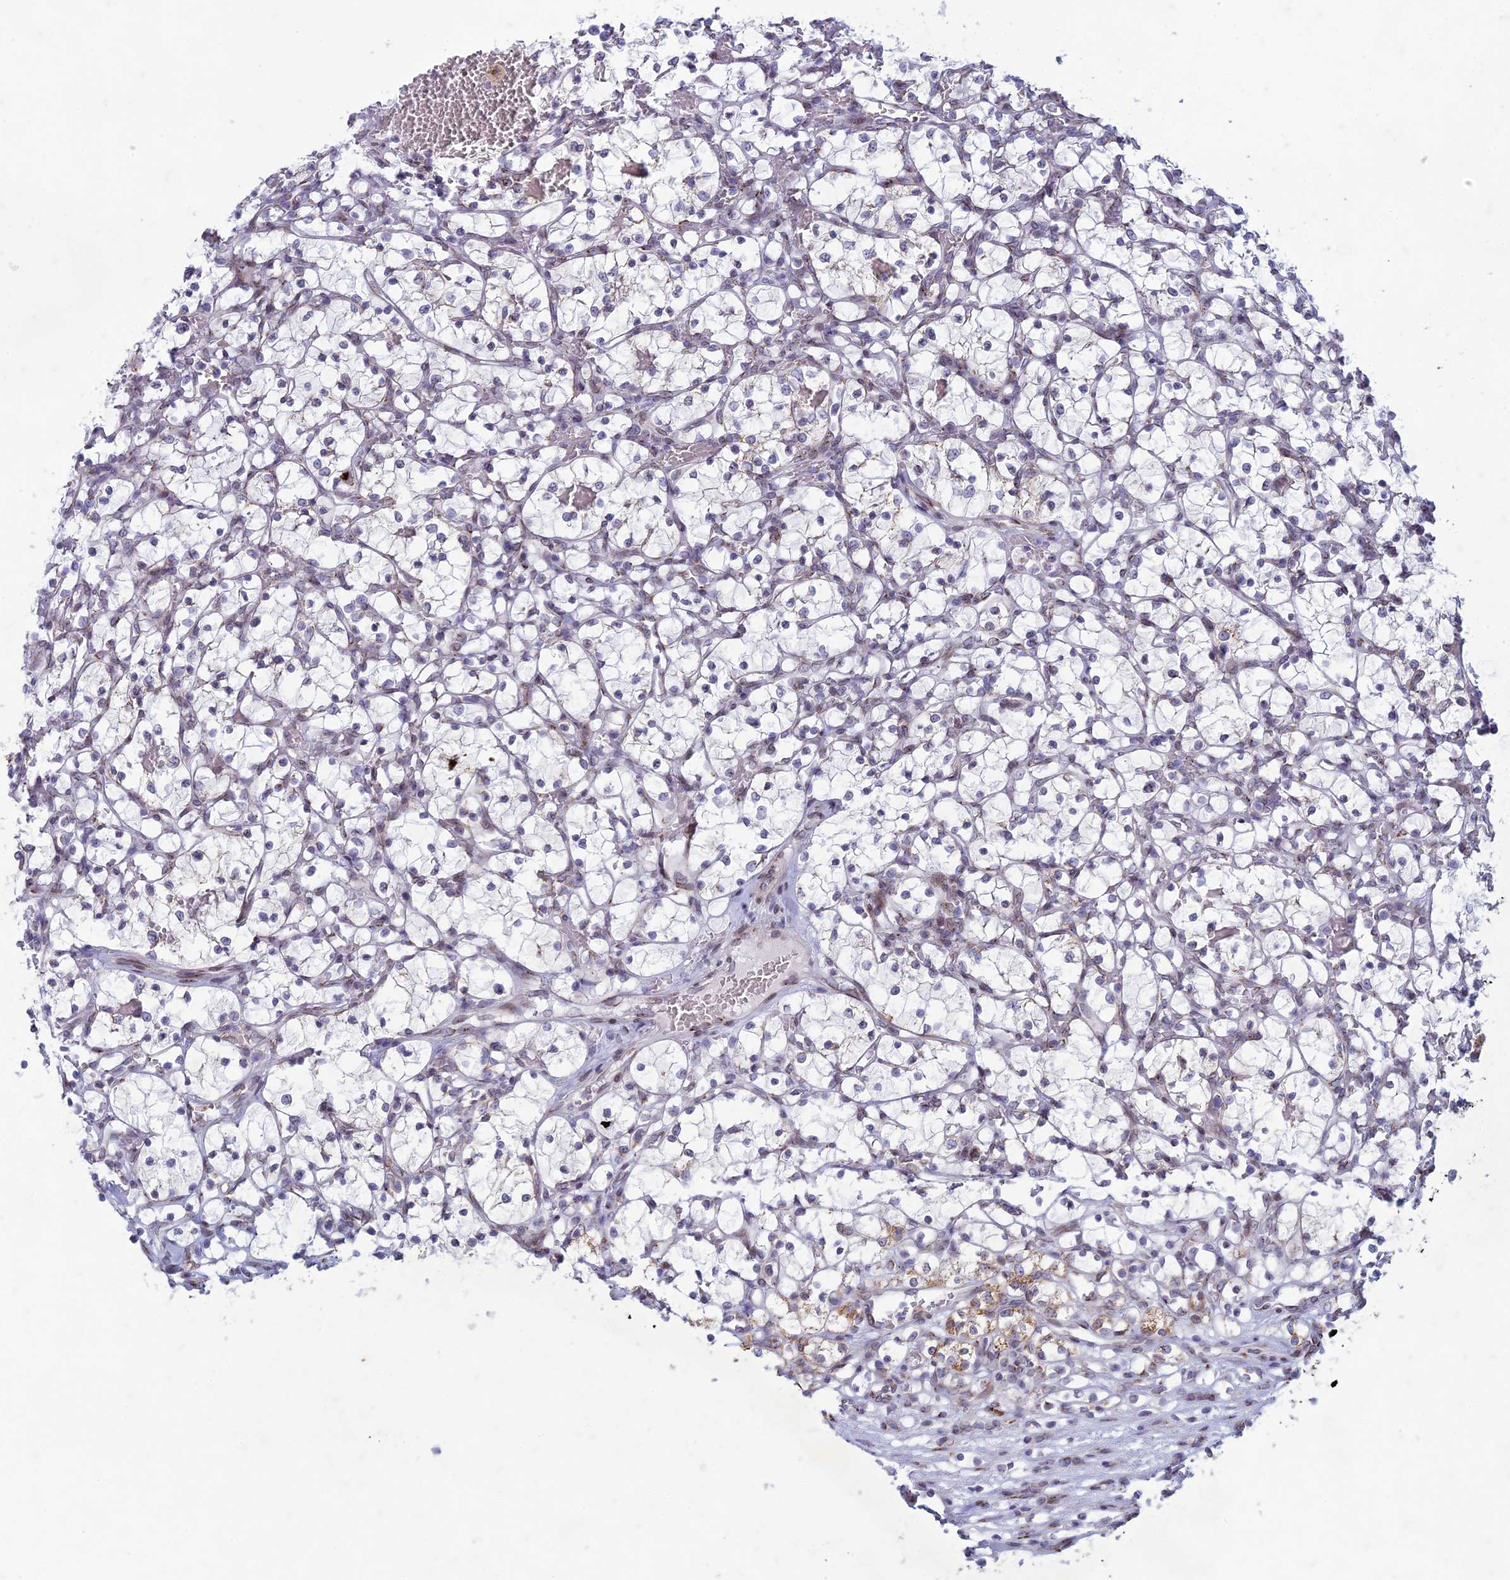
{"staining": {"intensity": "moderate", "quantity": "<25%", "location": "cytoplasmic/membranous"}, "tissue": "renal cancer", "cell_type": "Tumor cells", "image_type": "cancer", "snomed": [{"axis": "morphology", "description": "Adenocarcinoma, NOS"}, {"axis": "topography", "description": "Kidney"}], "caption": "DAB immunohistochemical staining of human renal cancer displays moderate cytoplasmic/membranous protein positivity in about <25% of tumor cells.", "gene": "FAM3C", "patient": {"sex": "female", "age": 69}}